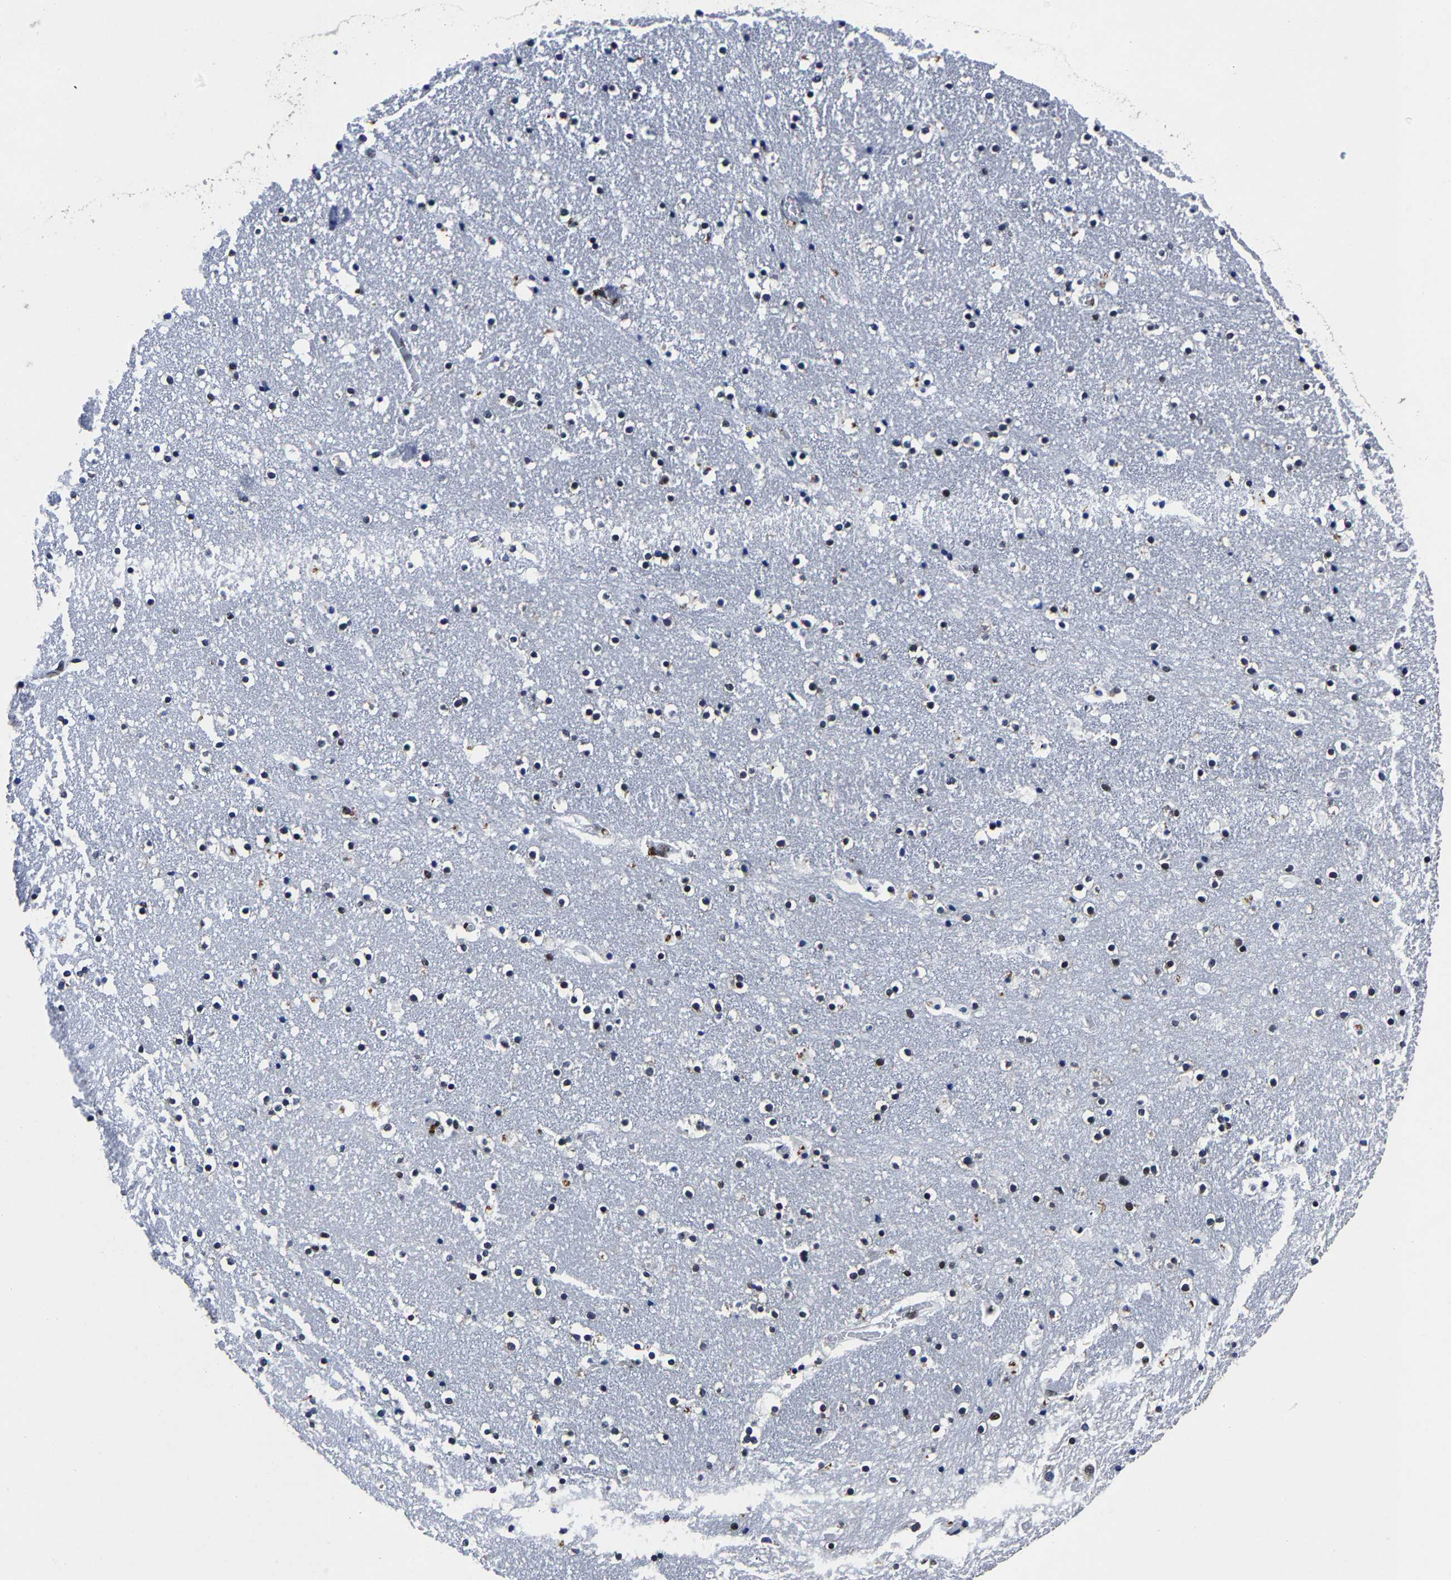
{"staining": {"intensity": "strong", "quantity": "<25%", "location": "cytoplasmic/membranous"}, "tissue": "caudate", "cell_type": "Glial cells", "image_type": "normal", "snomed": [{"axis": "morphology", "description": "Normal tissue, NOS"}, {"axis": "topography", "description": "Lateral ventricle wall"}], "caption": "Strong cytoplasmic/membranous staining for a protein is present in about <25% of glial cells of benign caudate using IHC.", "gene": "RBM45", "patient": {"sex": "male", "age": 45}}